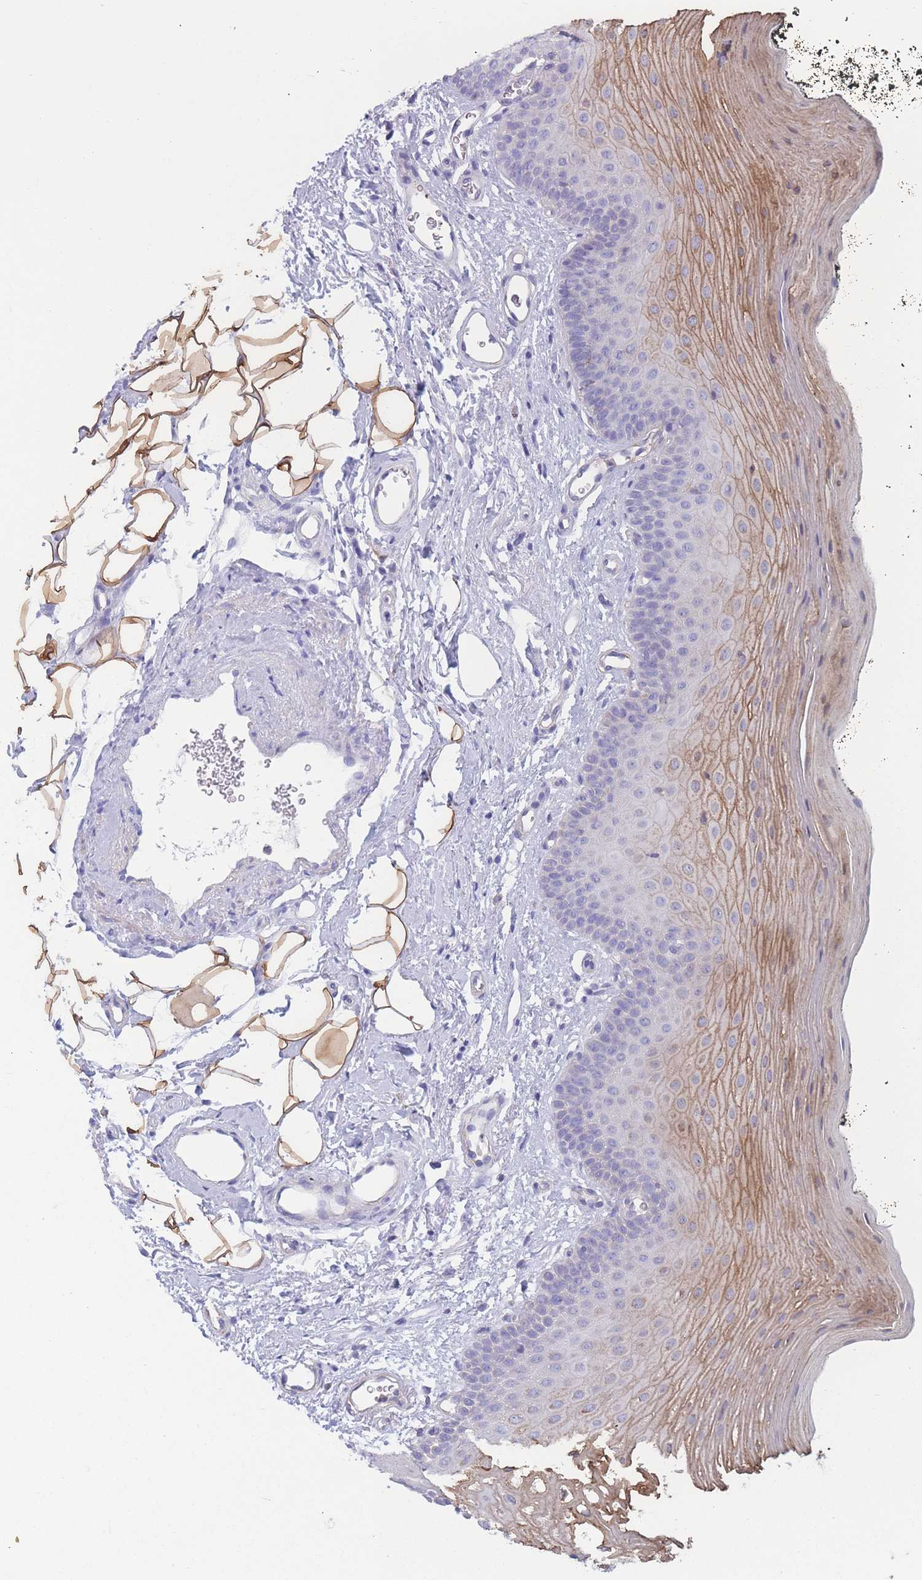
{"staining": {"intensity": "moderate", "quantity": "25%-75%", "location": "cytoplasmic/membranous"}, "tissue": "oral mucosa", "cell_type": "Squamous epithelial cells", "image_type": "normal", "snomed": [{"axis": "morphology", "description": "No evidence of malignacy"}, {"axis": "topography", "description": "Oral tissue"}, {"axis": "topography", "description": "Head-Neck"}], "caption": "Immunohistochemical staining of normal oral mucosa displays medium levels of moderate cytoplasmic/membranous staining in approximately 25%-75% of squamous epithelial cells.", "gene": "ADH1A", "patient": {"sex": "male", "age": 68}}